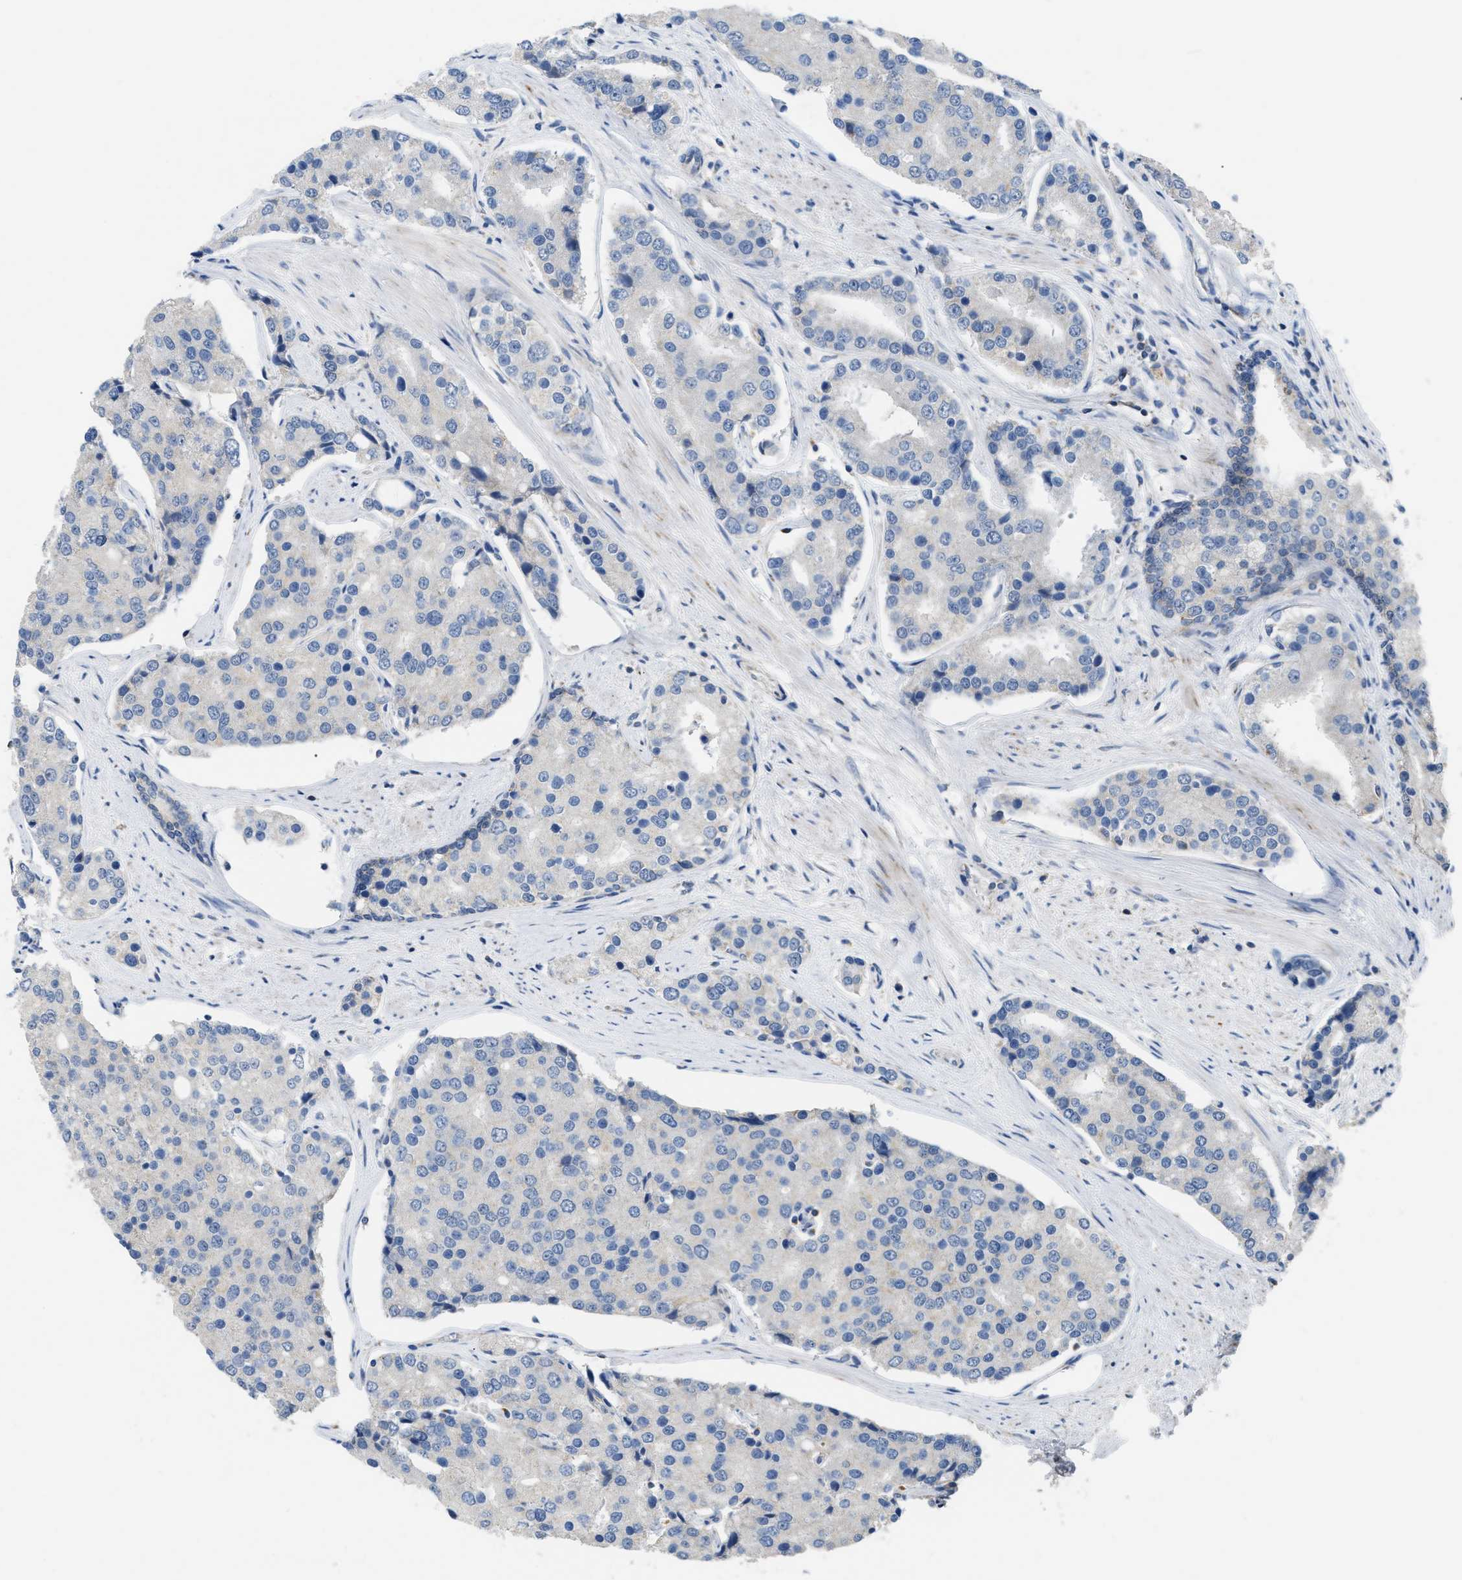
{"staining": {"intensity": "negative", "quantity": "none", "location": "none"}, "tissue": "prostate cancer", "cell_type": "Tumor cells", "image_type": "cancer", "snomed": [{"axis": "morphology", "description": "Adenocarcinoma, High grade"}, {"axis": "topography", "description": "Prostate"}], "caption": "DAB (3,3'-diaminobenzidine) immunohistochemical staining of prostate cancer exhibits no significant staining in tumor cells.", "gene": "DHX58", "patient": {"sex": "male", "age": 50}}